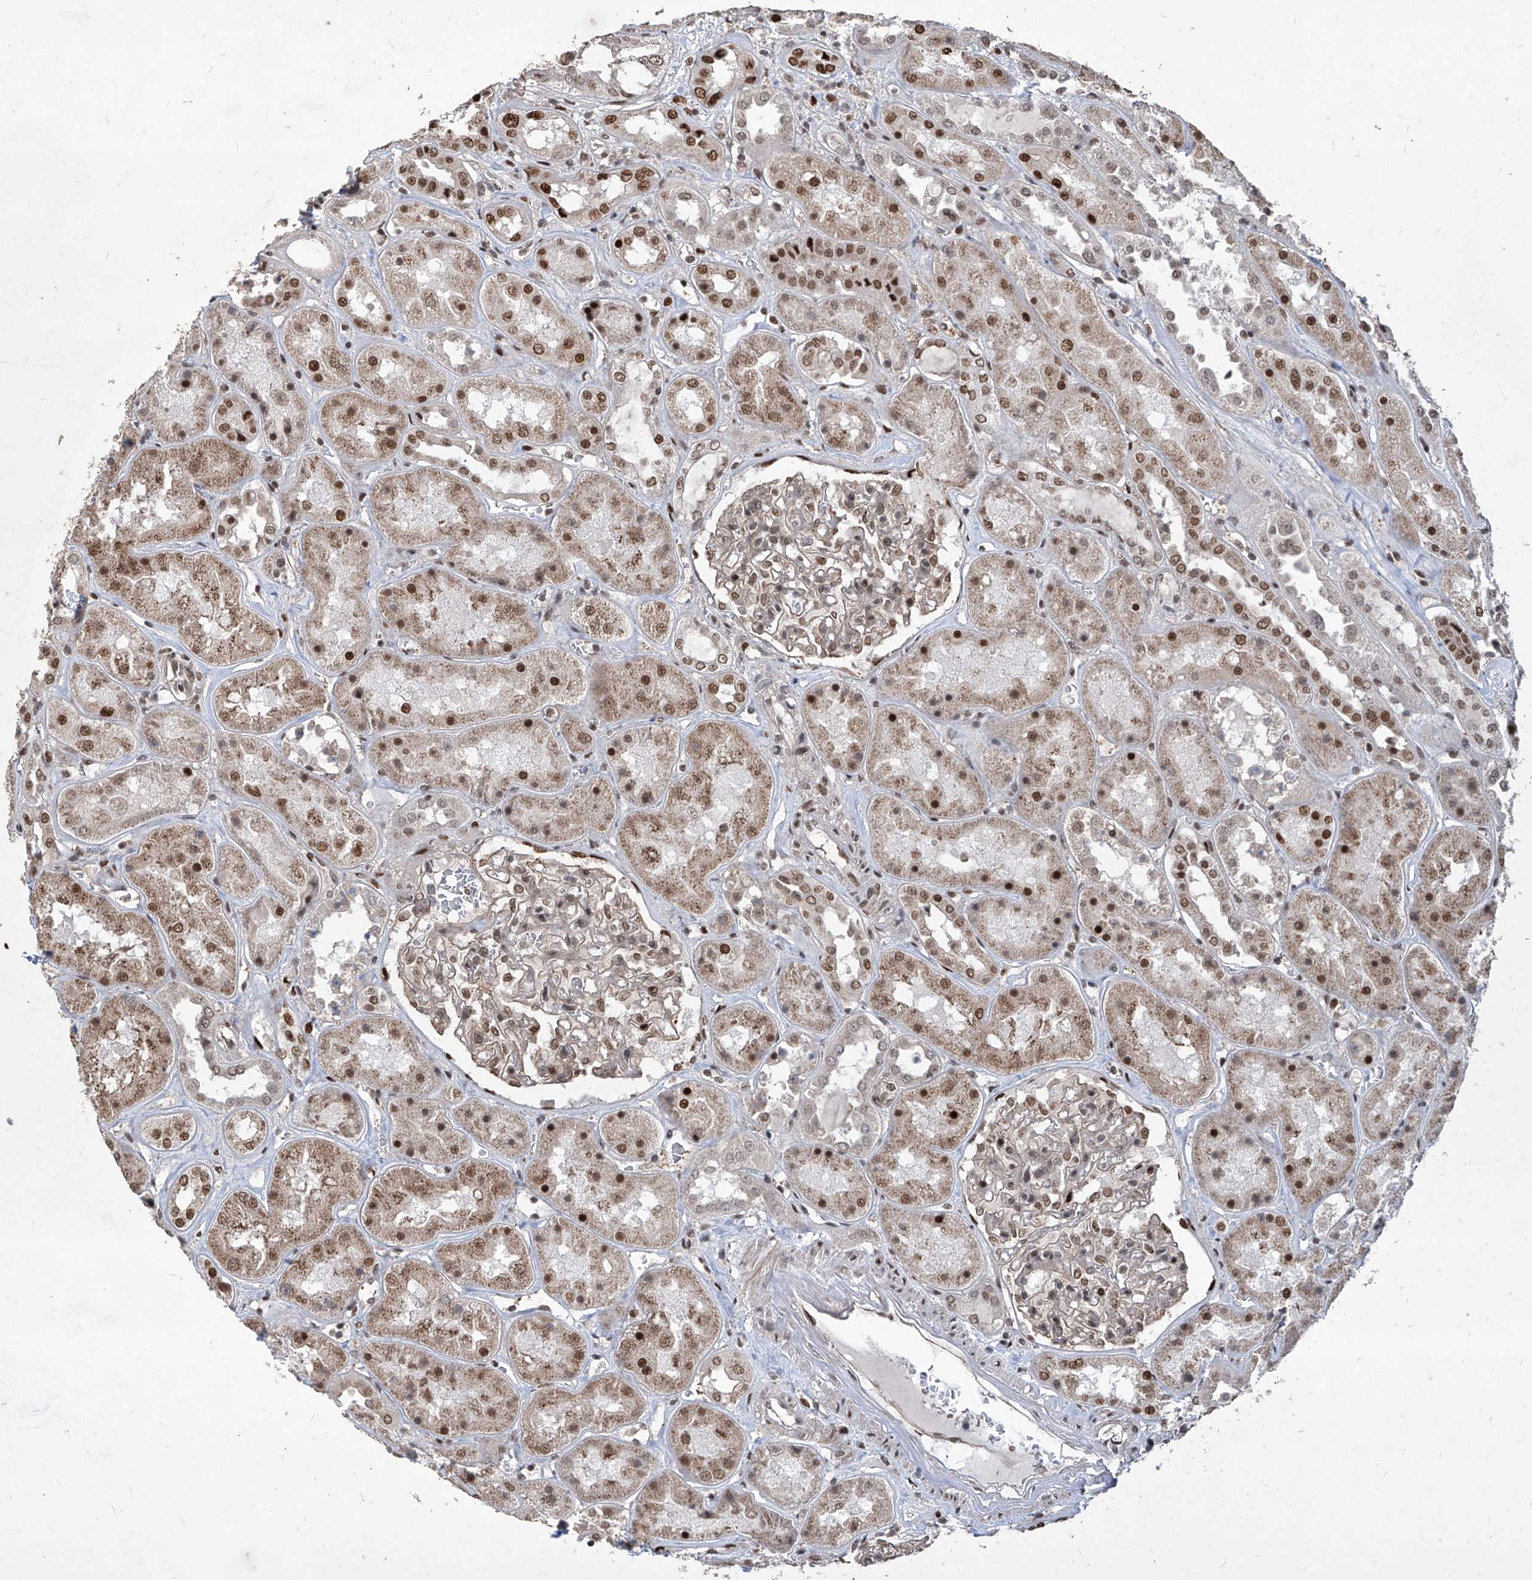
{"staining": {"intensity": "moderate", "quantity": "25%-75%", "location": "nuclear"}, "tissue": "kidney", "cell_type": "Cells in glomeruli", "image_type": "normal", "snomed": [{"axis": "morphology", "description": "Normal tissue, NOS"}, {"axis": "topography", "description": "Kidney"}], "caption": "Cells in glomeruli show medium levels of moderate nuclear expression in about 25%-75% of cells in normal human kidney.", "gene": "IRF2", "patient": {"sex": "male", "age": 70}}